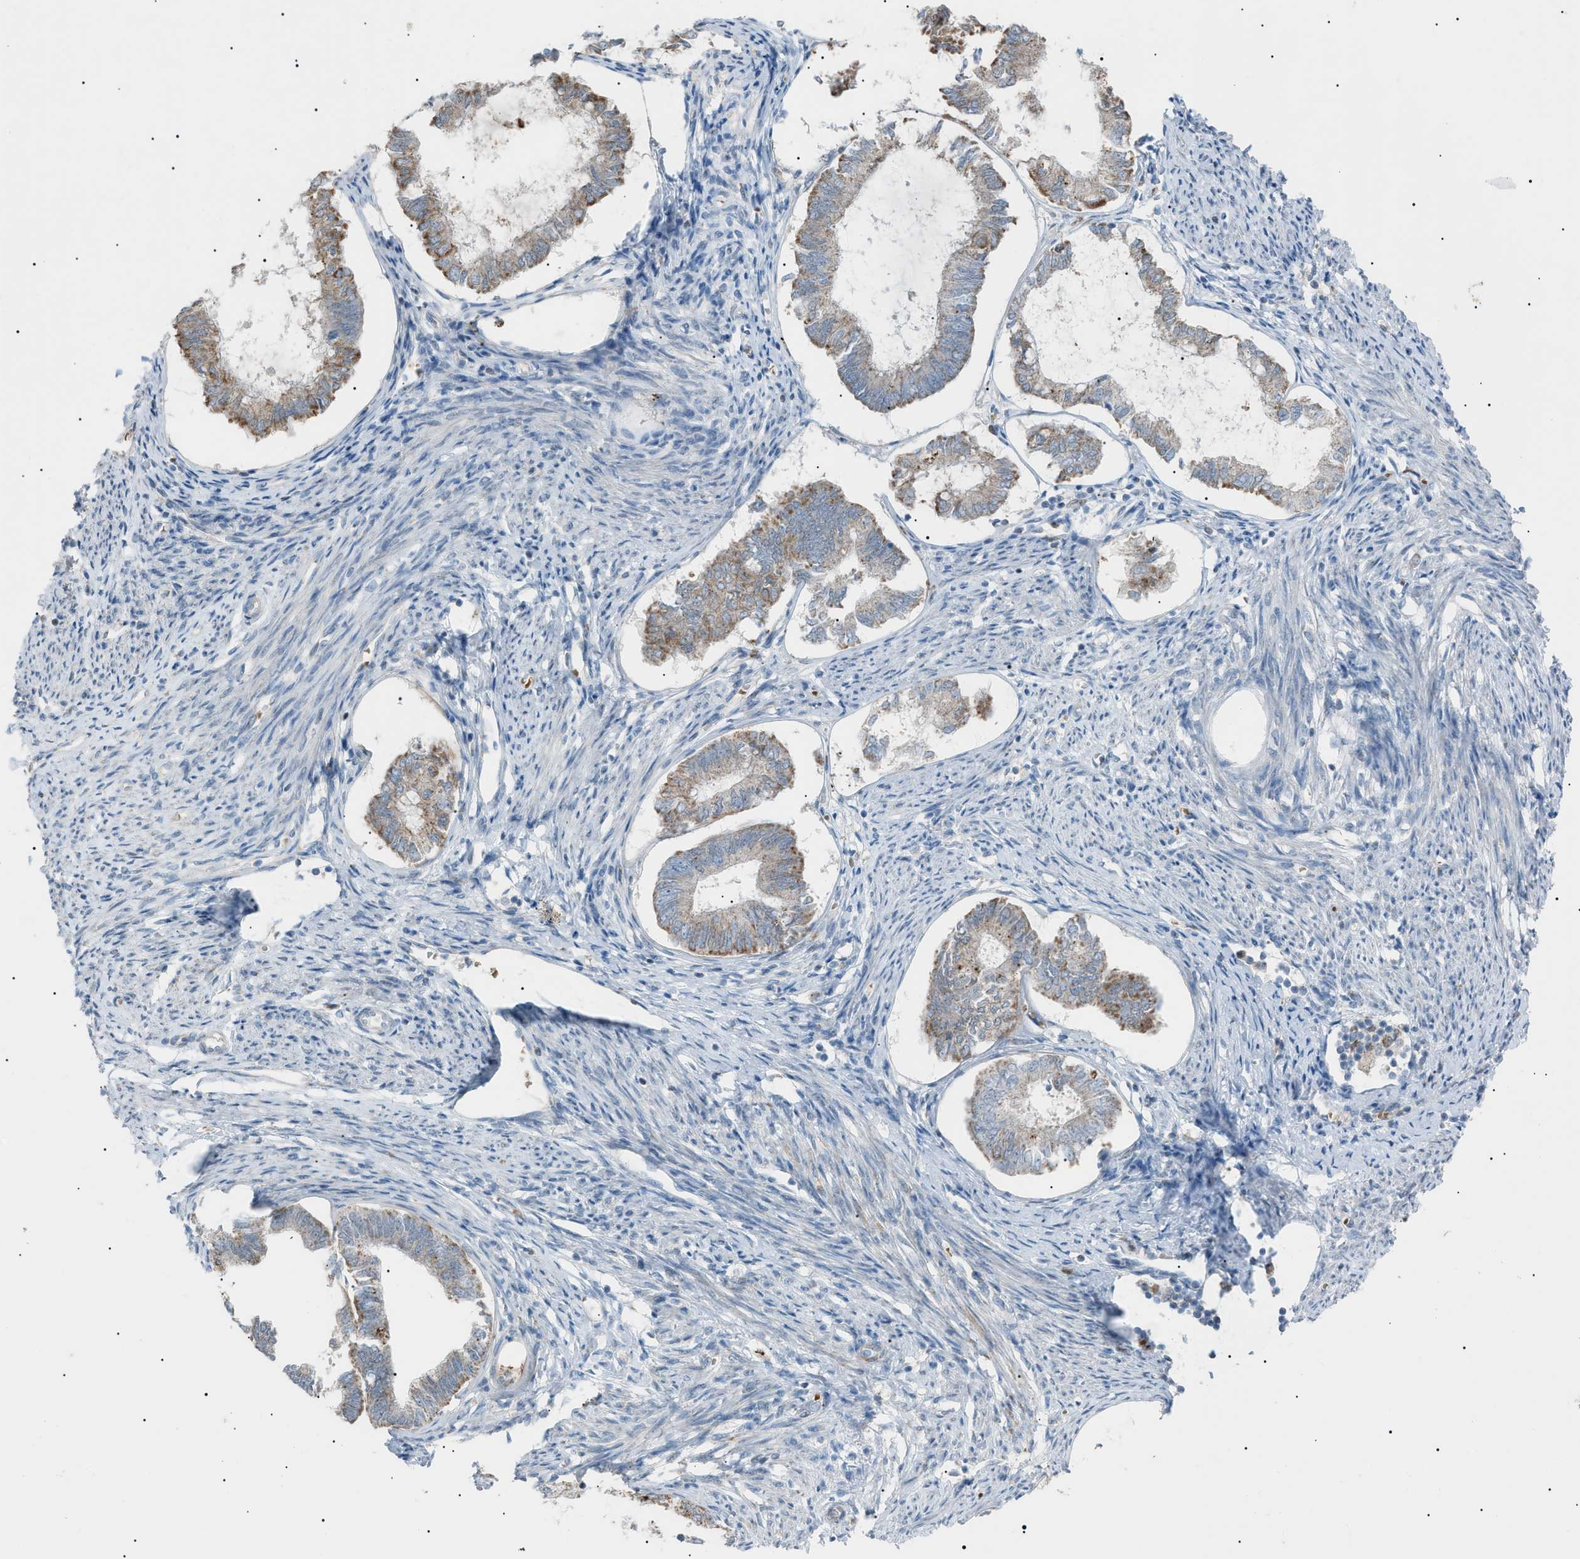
{"staining": {"intensity": "moderate", "quantity": ">75%", "location": "cytoplasmic/membranous"}, "tissue": "endometrial cancer", "cell_type": "Tumor cells", "image_type": "cancer", "snomed": [{"axis": "morphology", "description": "Adenocarcinoma, NOS"}, {"axis": "topography", "description": "Endometrium"}], "caption": "Immunohistochemical staining of adenocarcinoma (endometrial) exhibits moderate cytoplasmic/membranous protein expression in approximately >75% of tumor cells. The staining was performed using DAB, with brown indicating positive protein expression. Nuclei are stained blue with hematoxylin.", "gene": "ZNF516", "patient": {"sex": "female", "age": 86}}